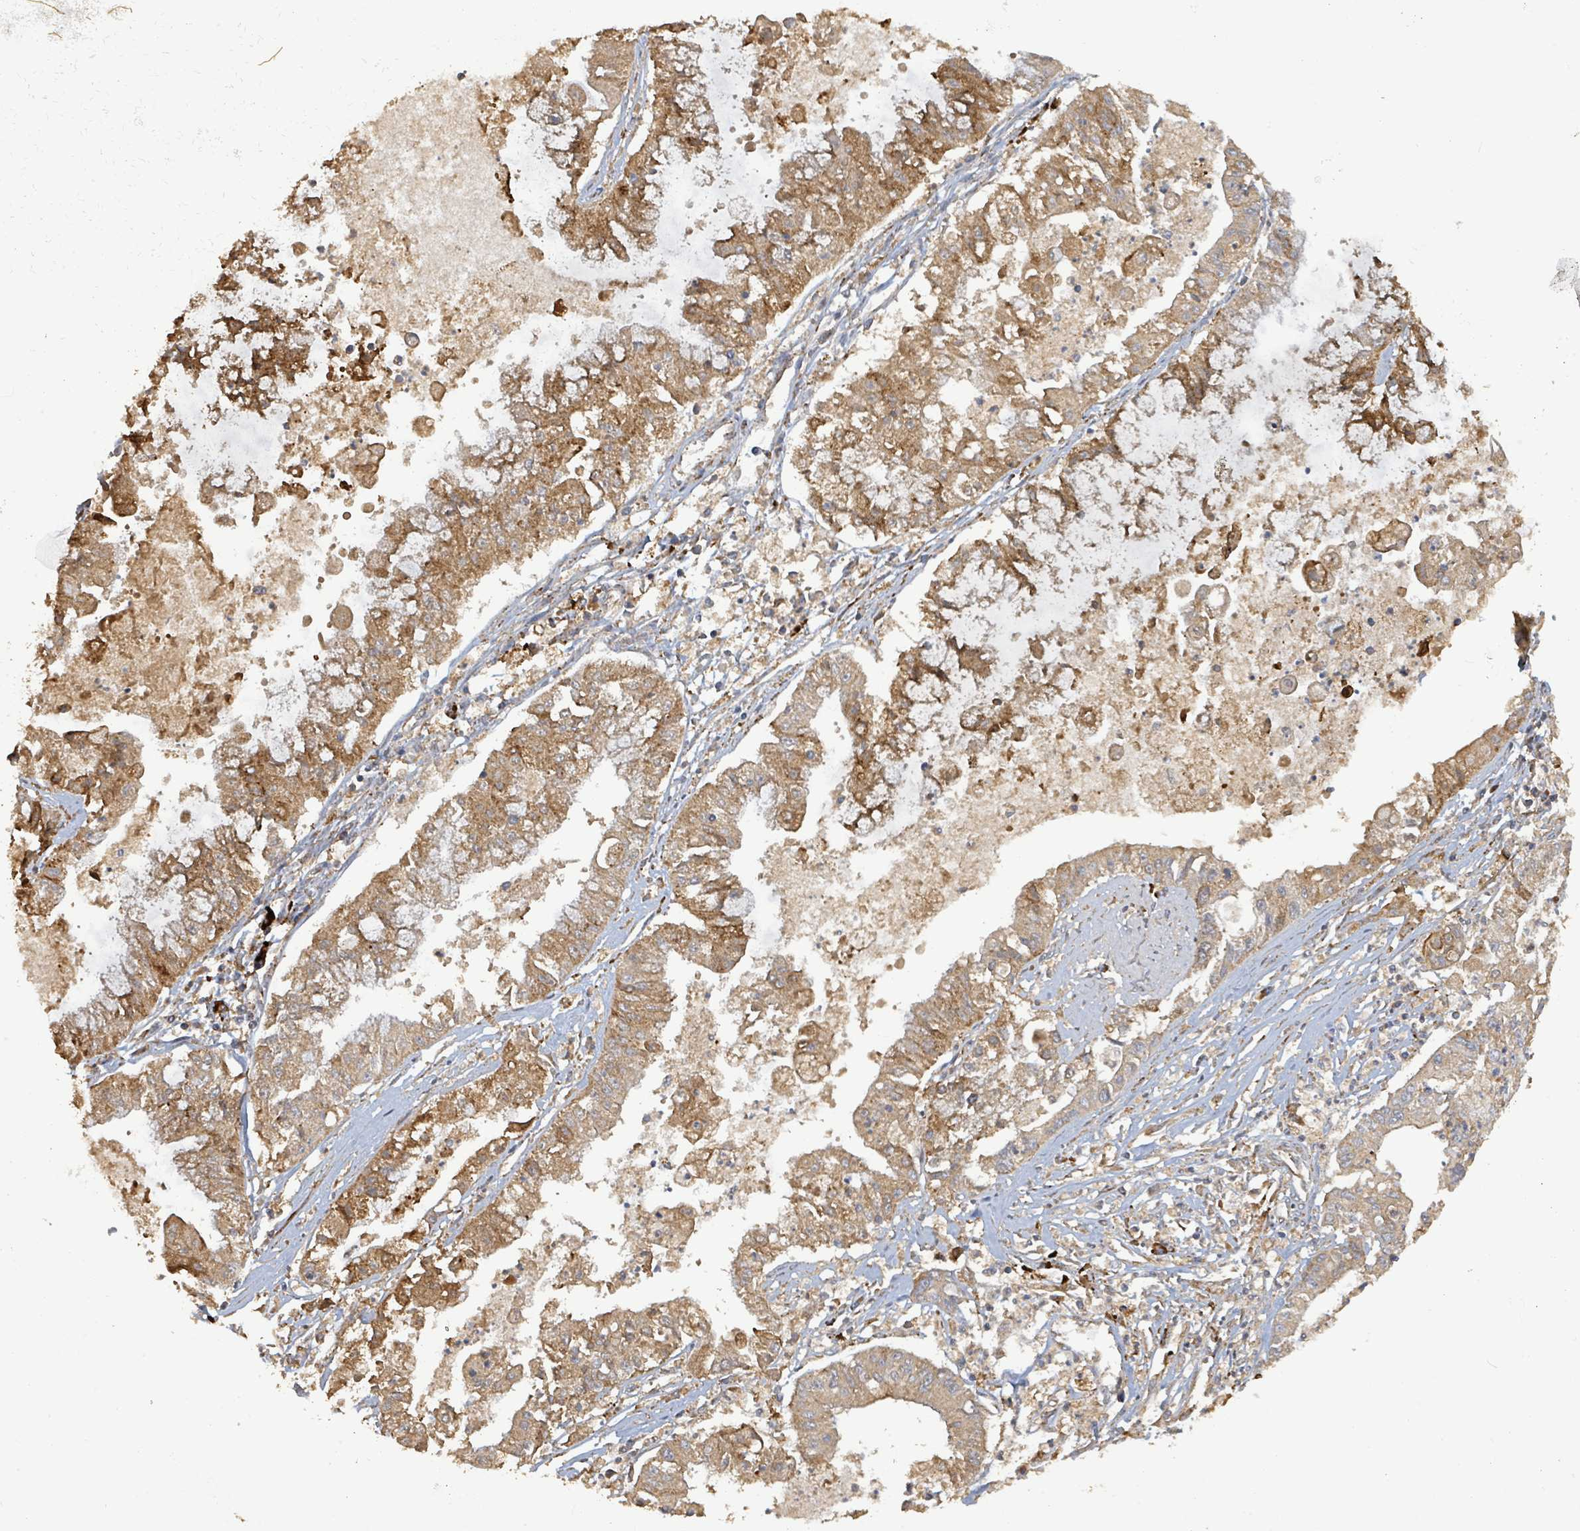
{"staining": {"intensity": "moderate", "quantity": ">75%", "location": "cytoplasmic/membranous"}, "tissue": "ovarian cancer", "cell_type": "Tumor cells", "image_type": "cancer", "snomed": [{"axis": "morphology", "description": "Cystadenocarcinoma, mucinous, NOS"}, {"axis": "topography", "description": "Ovary"}], "caption": "A brown stain highlights moderate cytoplasmic/membranous expression of a protein in mucinous cystadenocarcinoma (ovarian) tumor cells.", "gene": "STARD4", "patient": {"sex": "female", "age": 70}}